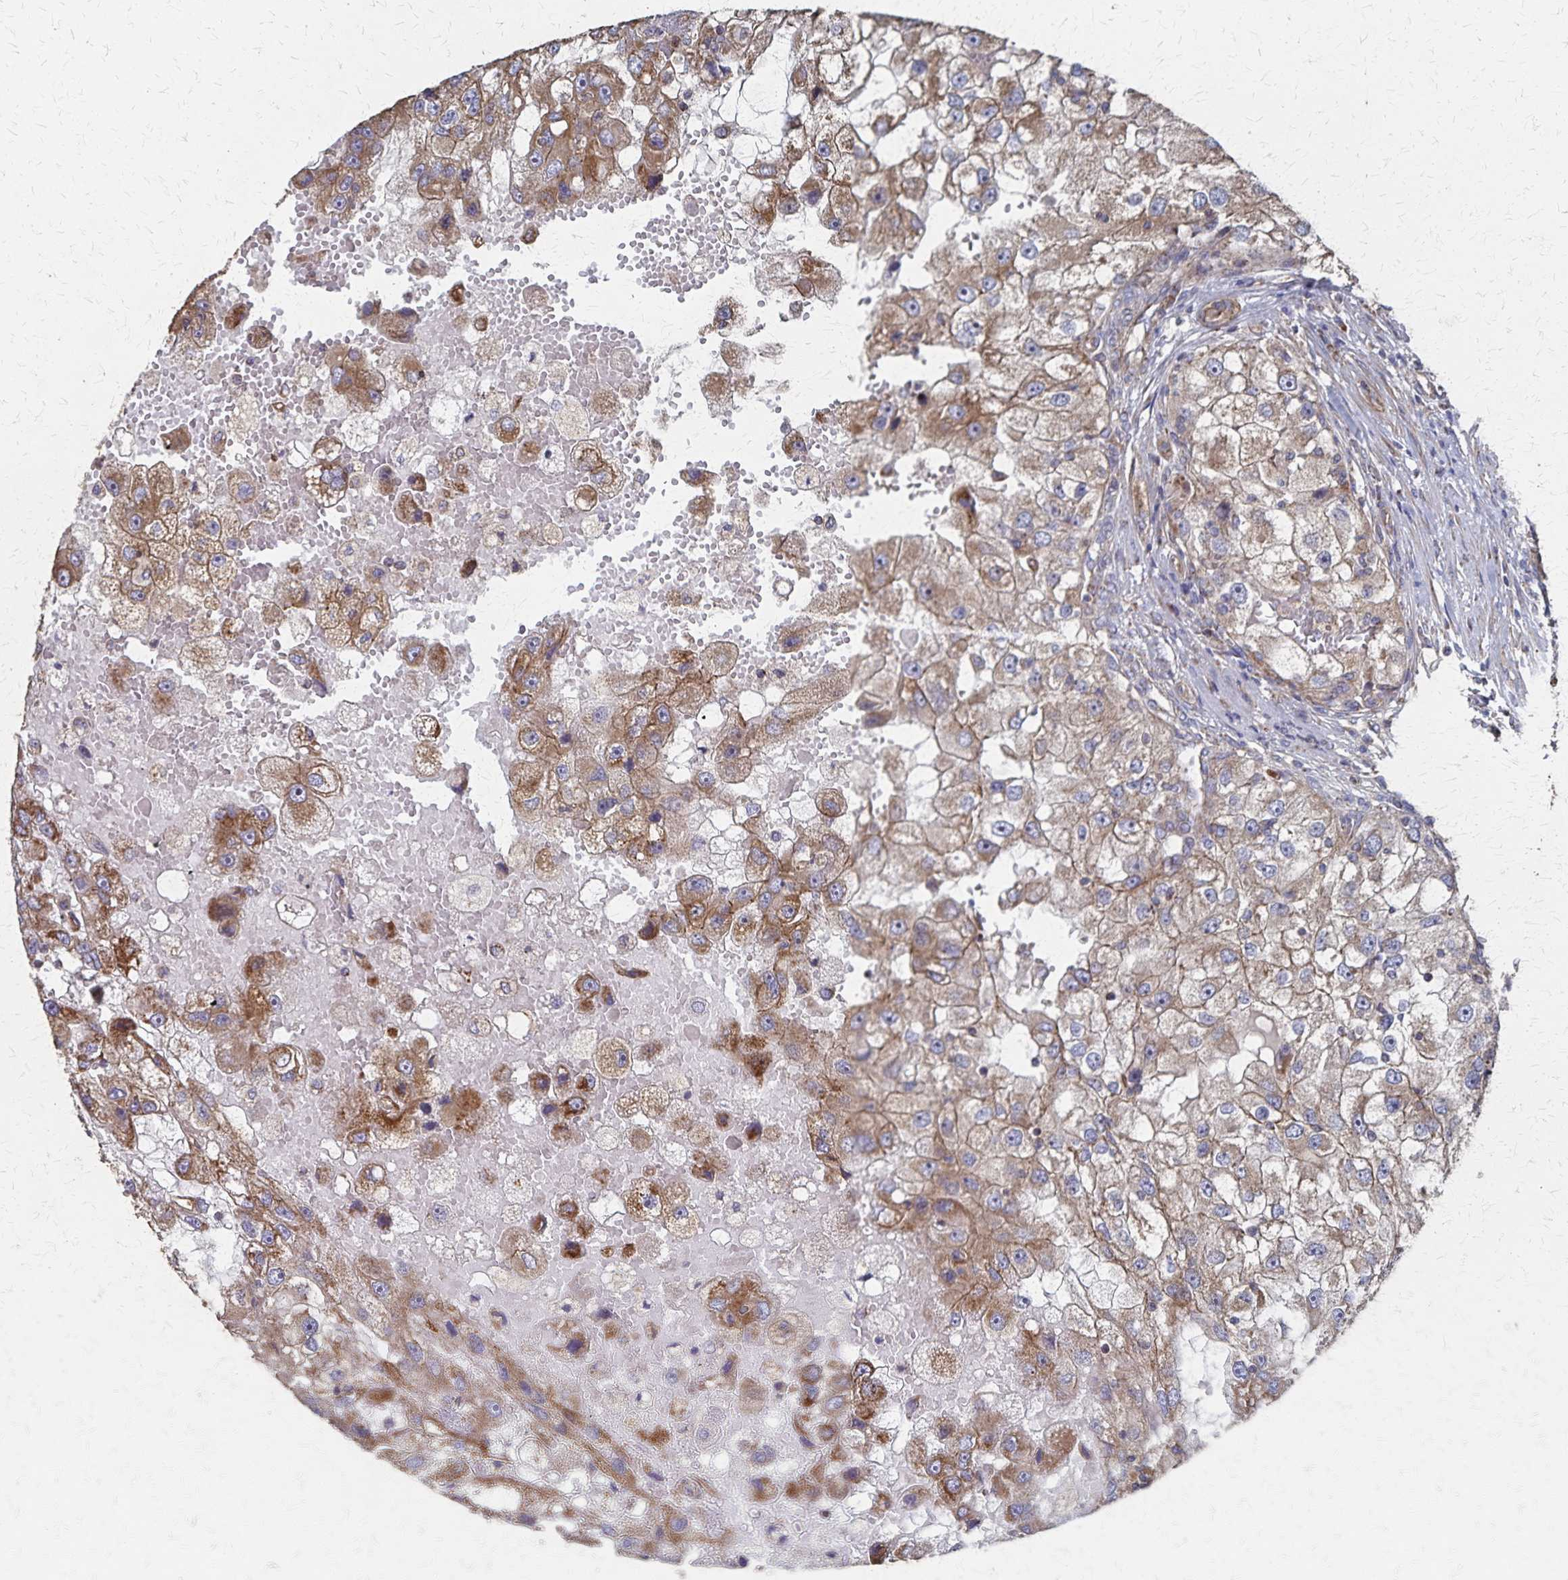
{"staining": {"intensity": "moderate", "quantity": ">75%", "location": "cytoplasmic/membranous"}, "tissue": "renal cancer", "cell_type": "Tumor cells", "image_type": "cancer", "snomed": [{"axis": "morphology", "description": "Adenocarcinoma, NOS"}, {"axis": "topography", "description": "Kidney"}], "caption": "Renal cancer stained for a protein (brown) displays moderate cytoplasmic/membranous positive staining in about >75% of tumor cells.", "gene": "PGAP2", "patient": {"sex": "male", "age": 63}}